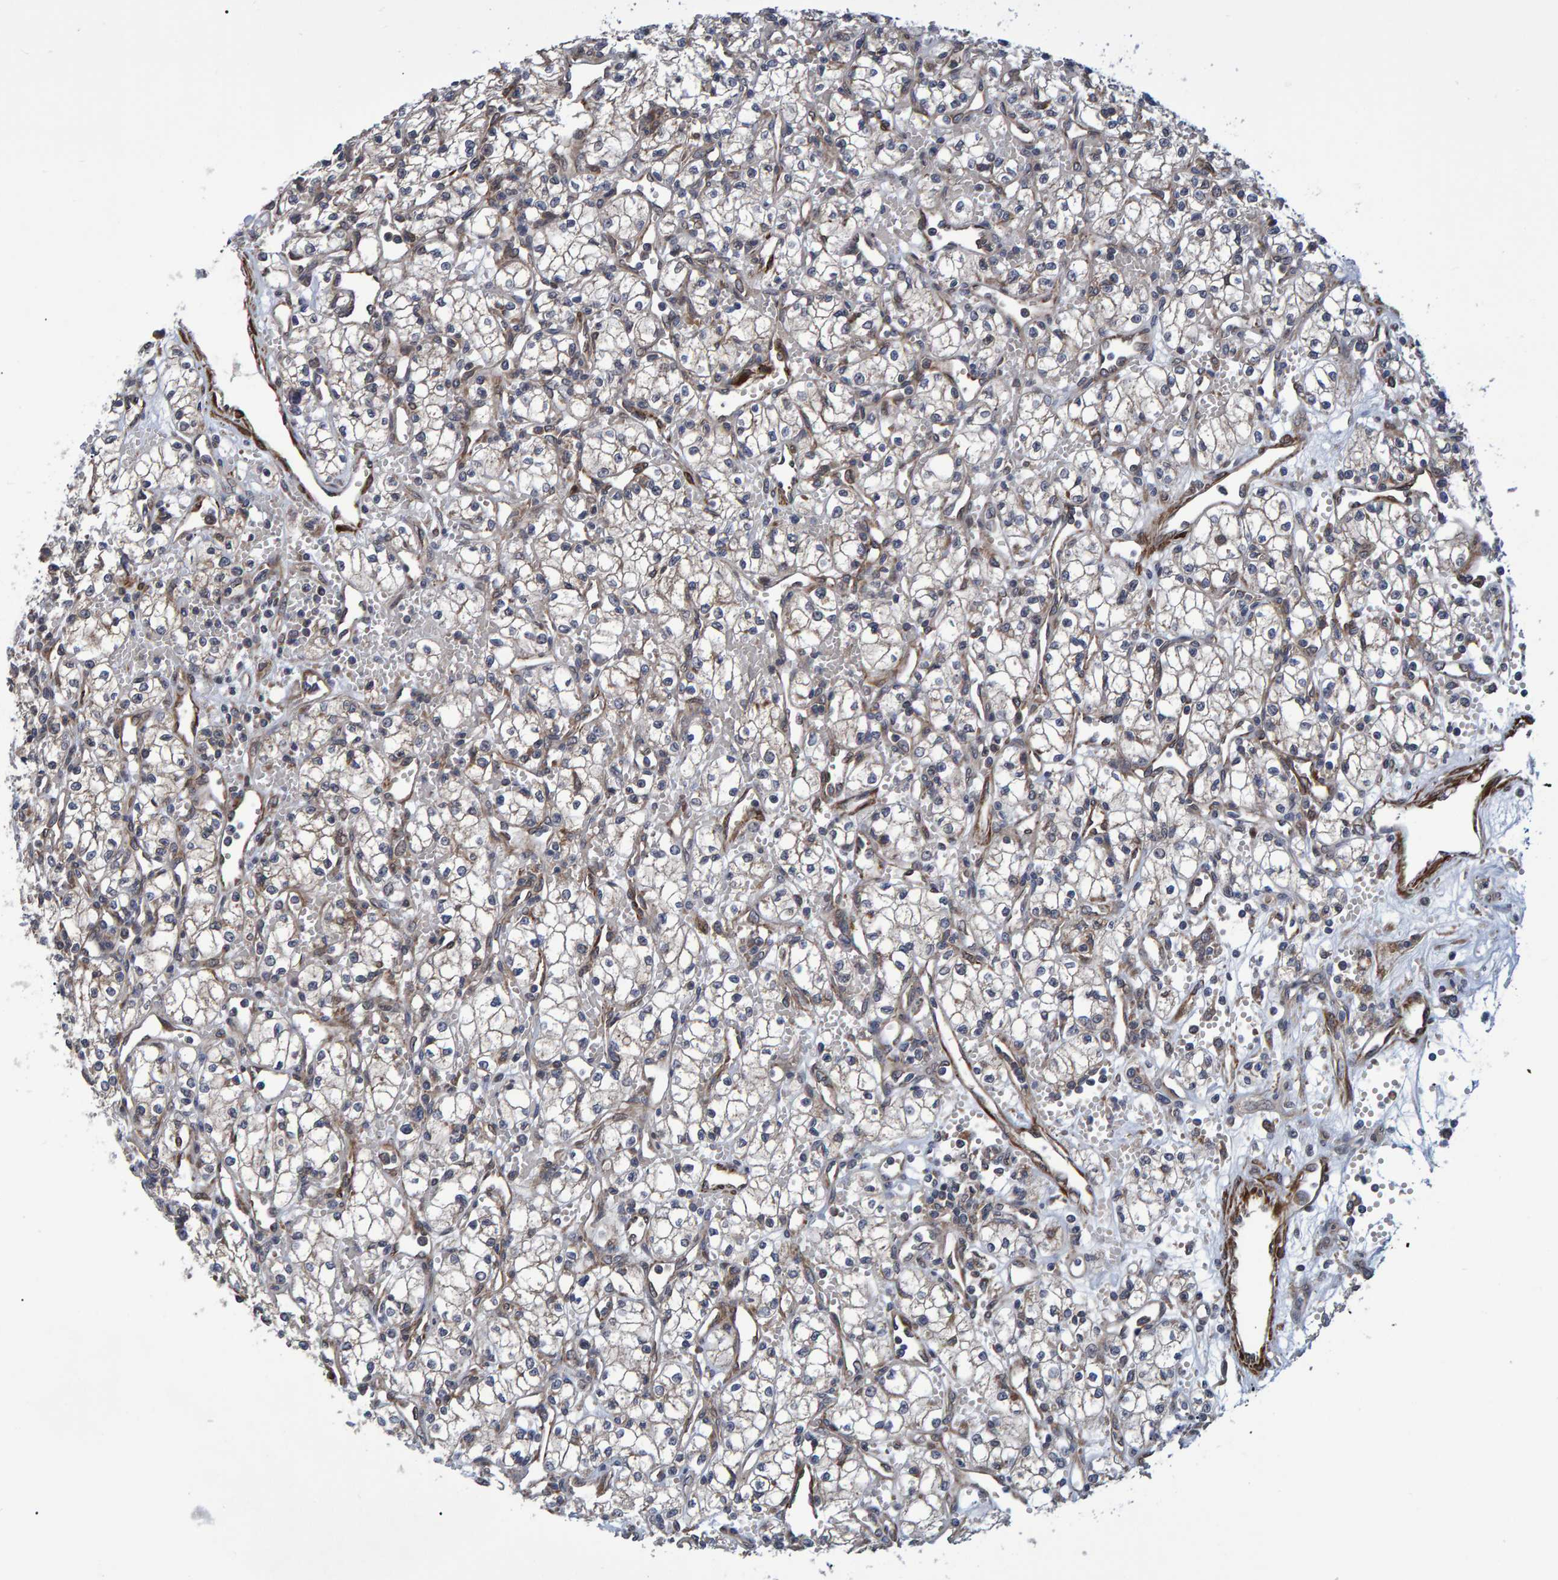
{"staining": {"intensity": "negative", "quantity": "none", "location": "none"}, "tissue": "renal cancer", "cell_type": "Tumor cells", "image_type": "cancer", "snomed": [{"axis": "morphology", "description": "Adenocarcinoma, NOS"}, {"axis": "topography", "description": "Kidney"}], "caption": "Tumor cells show no significant expression in renal cancer.", "gene": "ATP6V1H", "patient": {"sex": "male", "age": 59}}